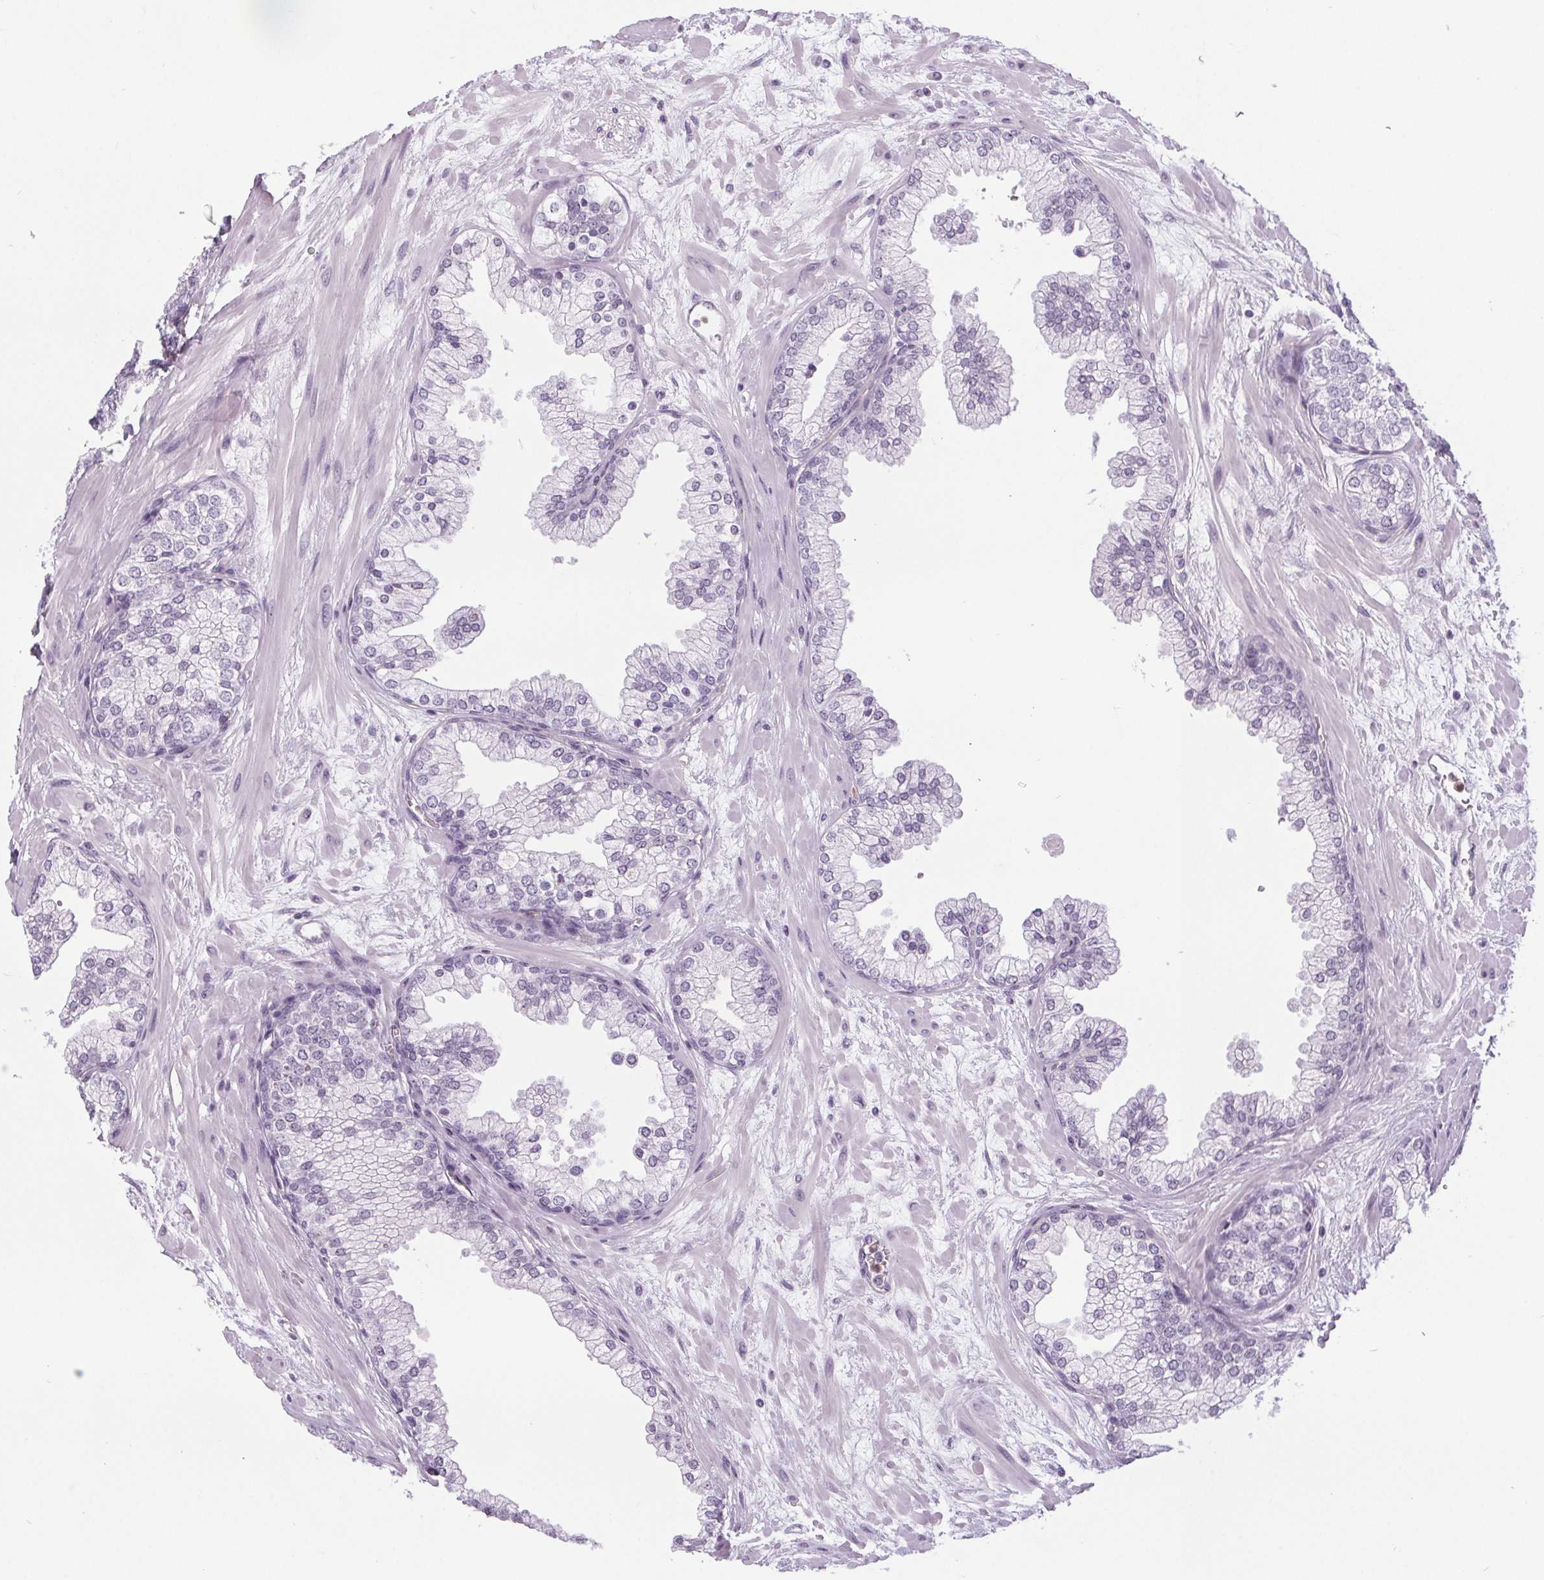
{"staining": {"intensity": "negative", "quantity": "none", "location": "none"}, "tissue": "prostate", "cell_type": "Glandular cells", "image_type": "normal", "snomed": [{"axis": "morphology", "description": "Normal tissue, NOS"}, {"axis": "topography", "description": "Prostate"}, {"axis": "topography", "description": "Peripheral nerve tissue"}], "caption": "DAB immunohistochemical staining of normal prostate demonstrates no significant staining in glandular cells.", "gene": "NOLC1", "patient": {"sex": "male", "age": 61}}